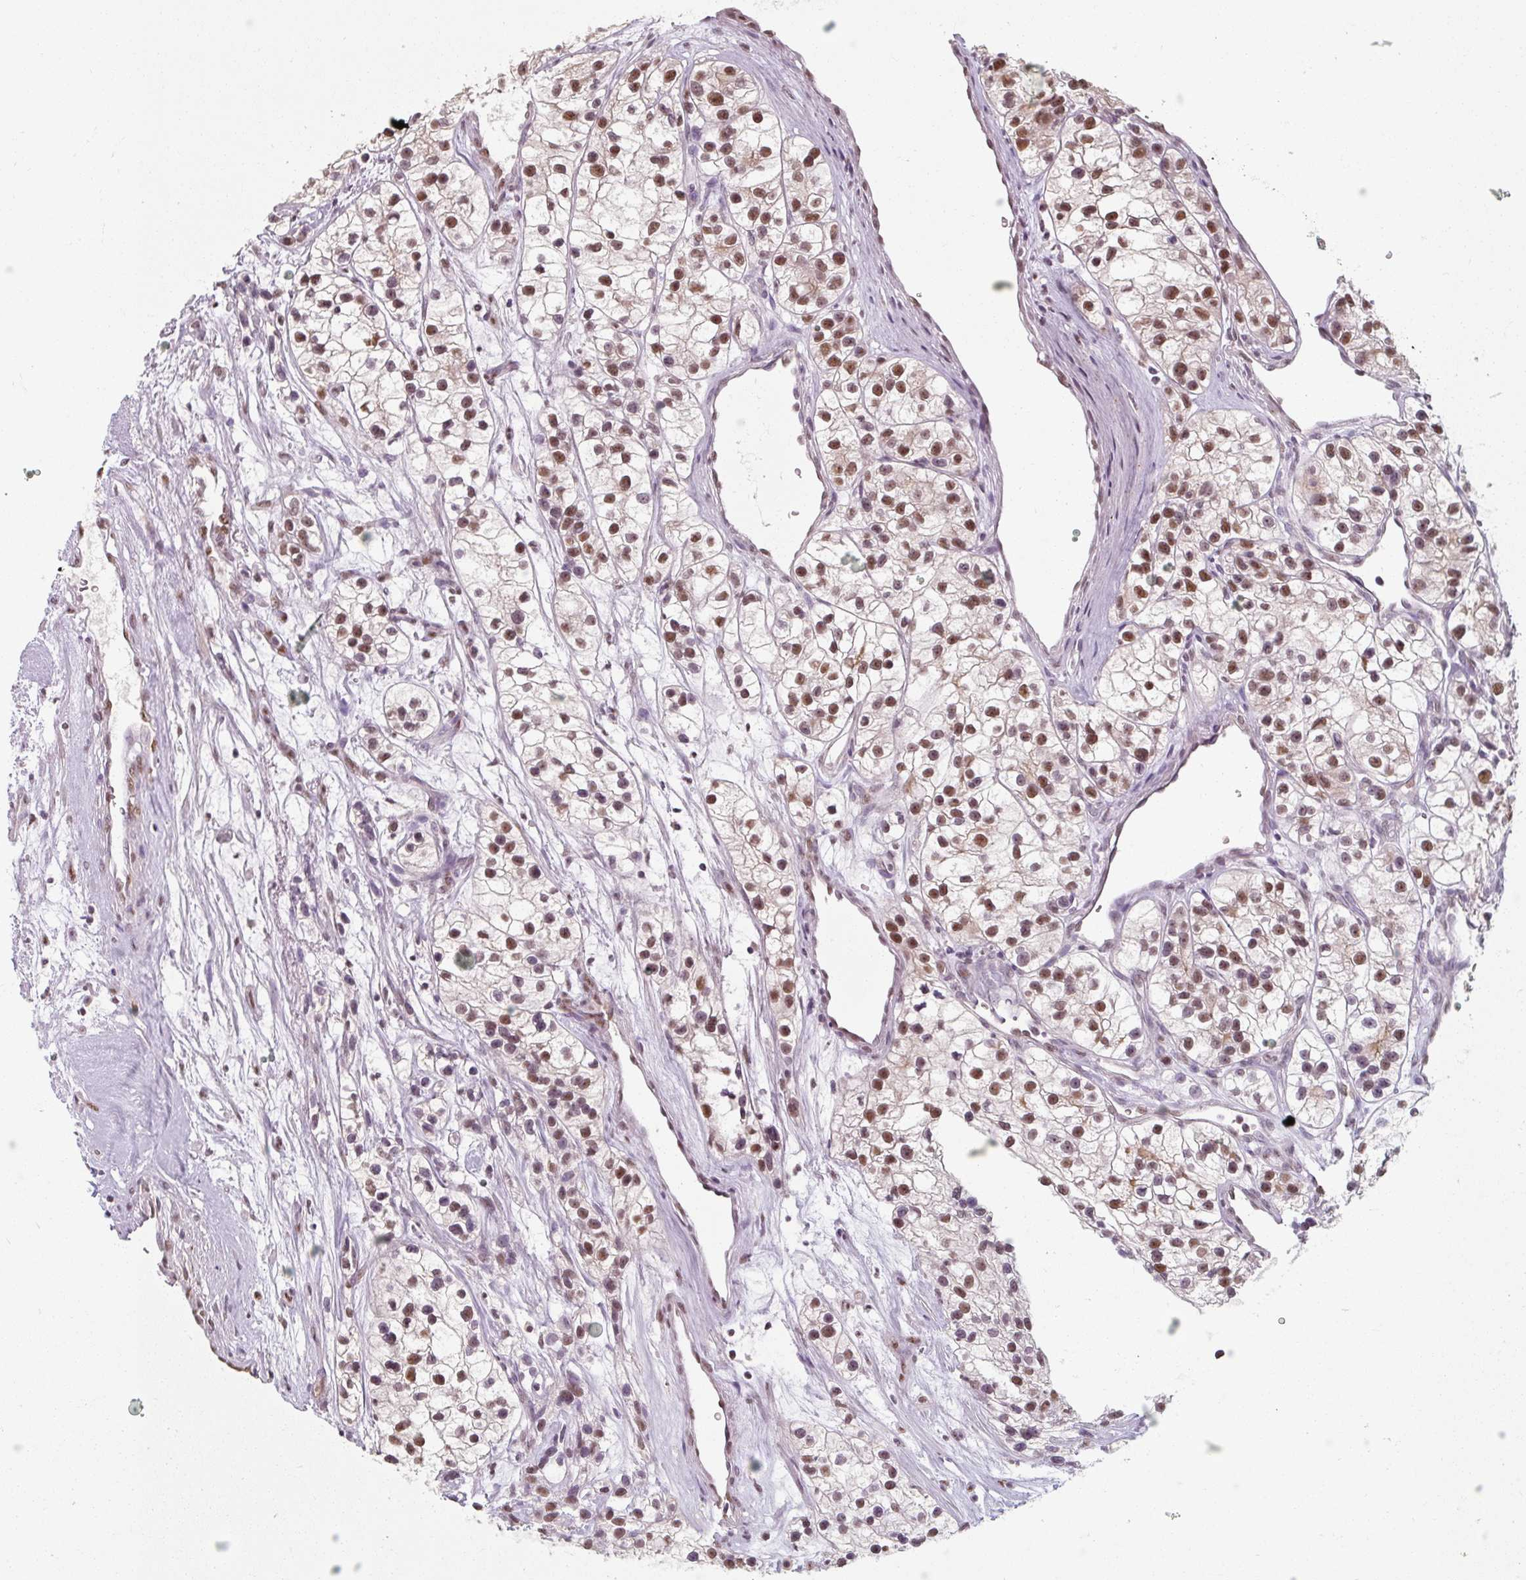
{"staining": {"intensity": "moderate", "quantity": ">75%", "location": "nuclear"}, "tissue": "renal cancer", "cell_type": "Tumor cells", "image_type": "cancer", "snomed": [{"axis": "morphology", "description": "Adenocarcinoma, NOS"}, {"axis": "topography", "description": "Kidney"}], "caption": "Renal cancer was stained to show a protein in brown. There is medium levels of moderate nuclear staining in approximately >75% of tumor cells. (brown staining indicates protein expression, while blue staining denotes nuclei).", "gene": "ZFTRAF1", "patient": {"sex": "female", "age": 57}}